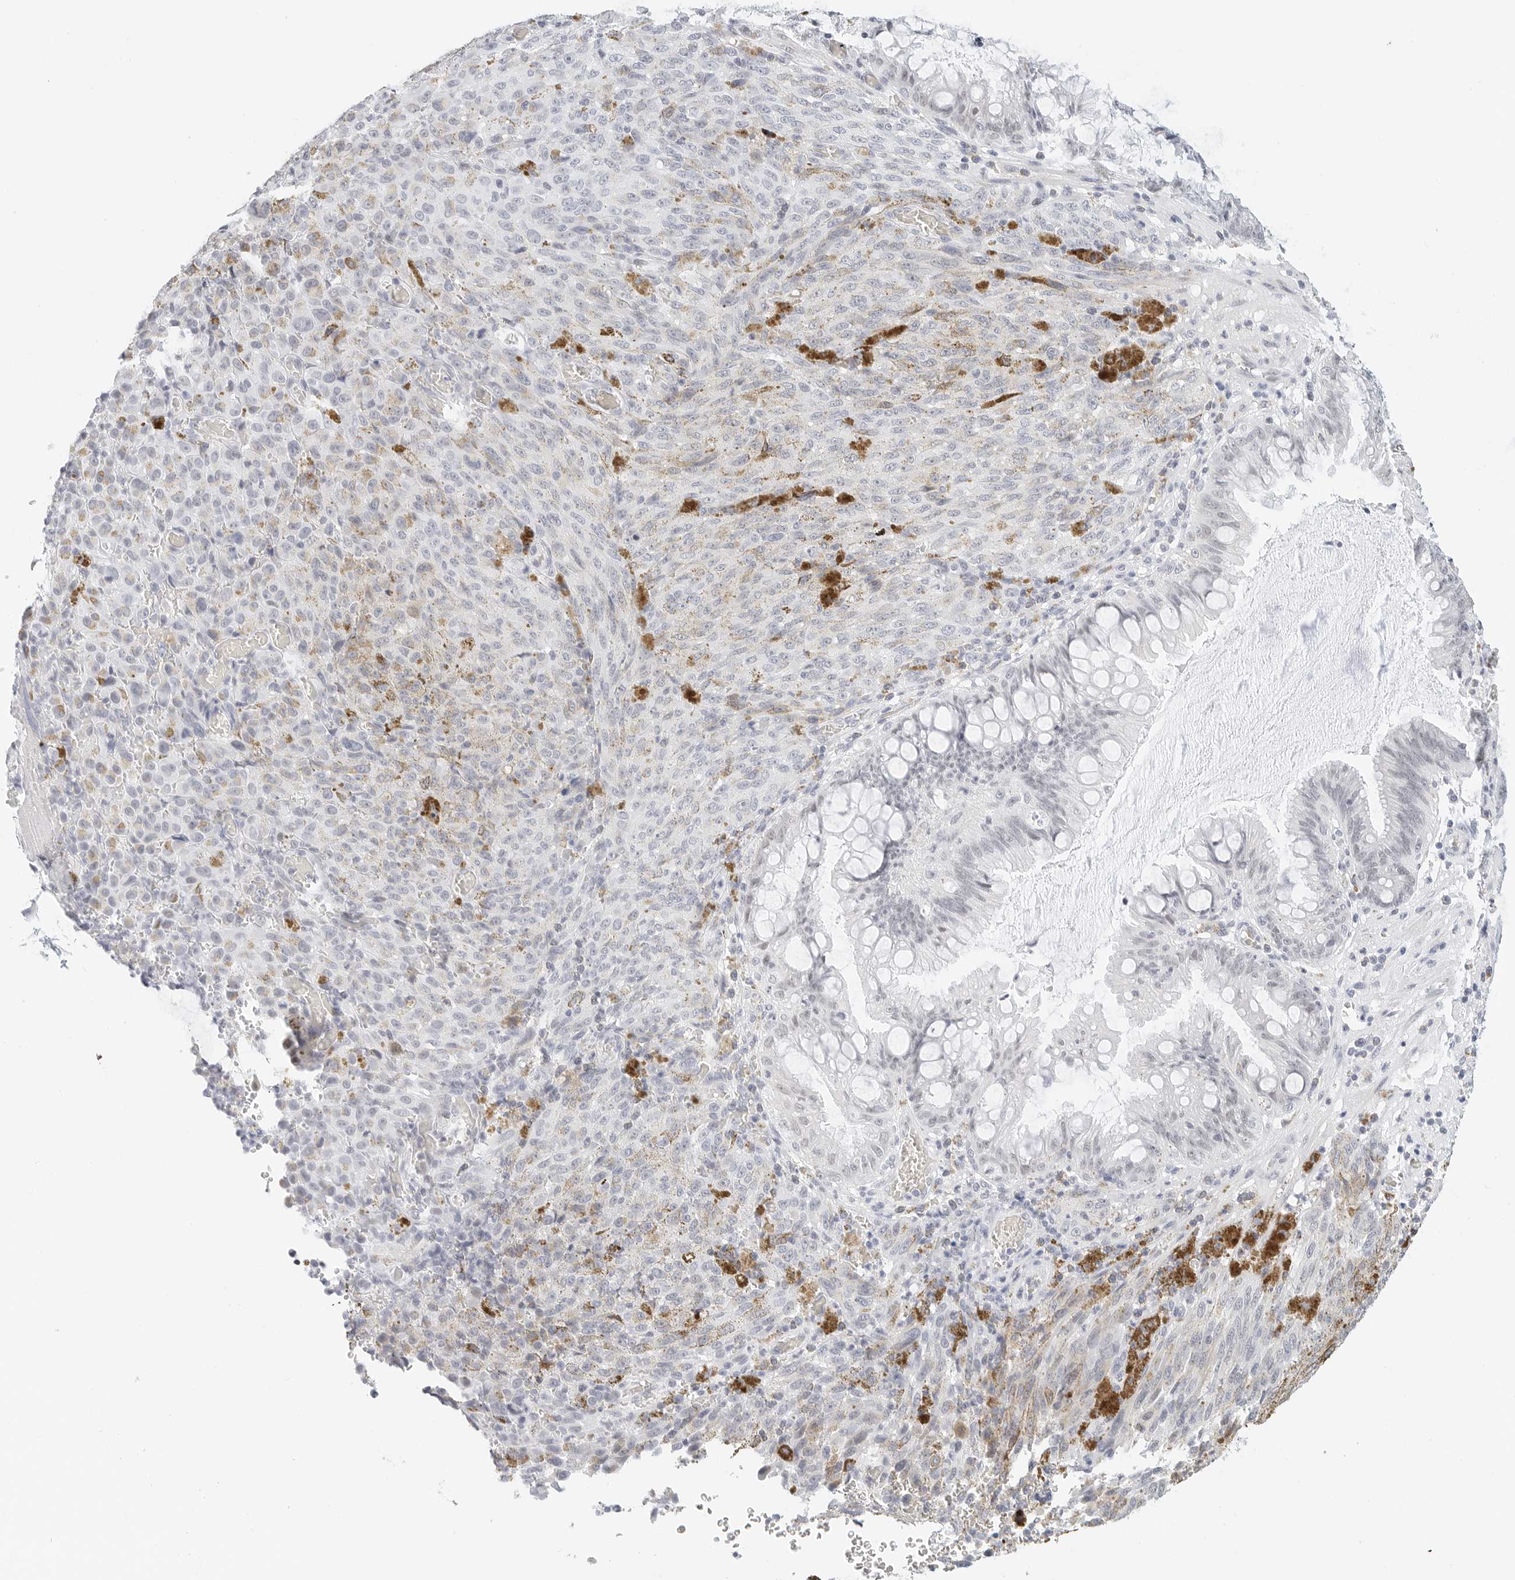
{"staining": {"intensity": "negative", "quantity": "none", "location": "none"}, "tissue": "melanoma", "cell_type": "Tumor cells", "image_type": "cancer", "snomed": [{"axis": "morphology", "description": "Malignant melanoma, NOS"}, {"axis": "topography", "description": "Rectum"}], "caption": "Immunohistochemical staining of human melanoma shows no significant positivity in tumor cells.", "gene": "CD22", "patient": {"sex": "female", "age": 81}}